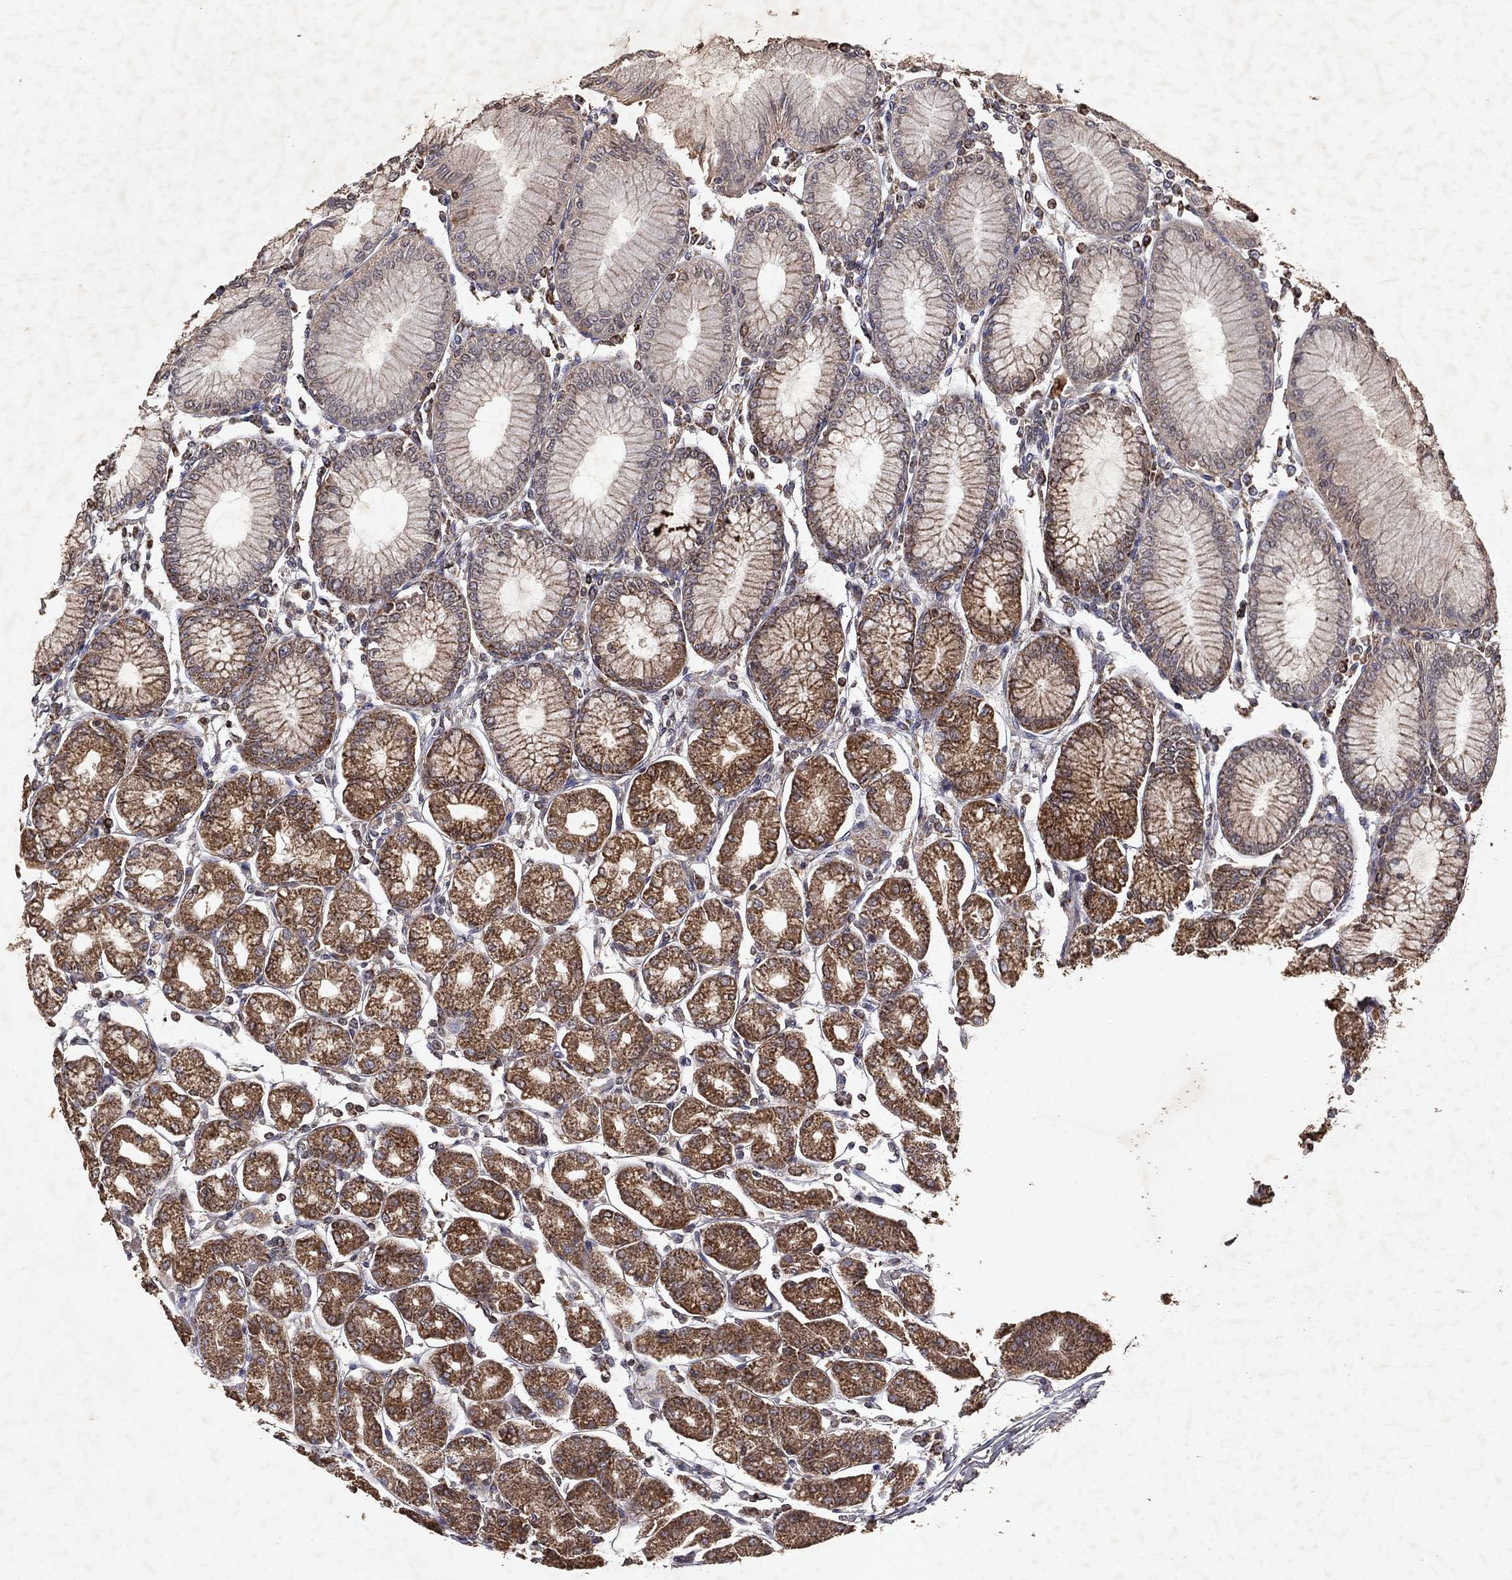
{"staining": {"intensity": "moderate", "quantity": "25%-75%", "location": "cytoplasmic/membranous"}, "tissue": "stomach", "cell_type": "Glandular cells", "image_type": "normal", "snomed": [{"axis": "morphology", "description": "Normal tissue, NOS"}, {"axis": "topography", "description": "Skeletal muscle"}, {"axis": "topography", "description": "Stomach"}], "caption": "Brown immunohistochemical staining in unremarkable stomach exhibits moderate cytoplasmic/membranous staining in about 25%-75% of glandular cells.", "gene": "PYROXD2", "patient": {"sex": "female", "age": 57}}